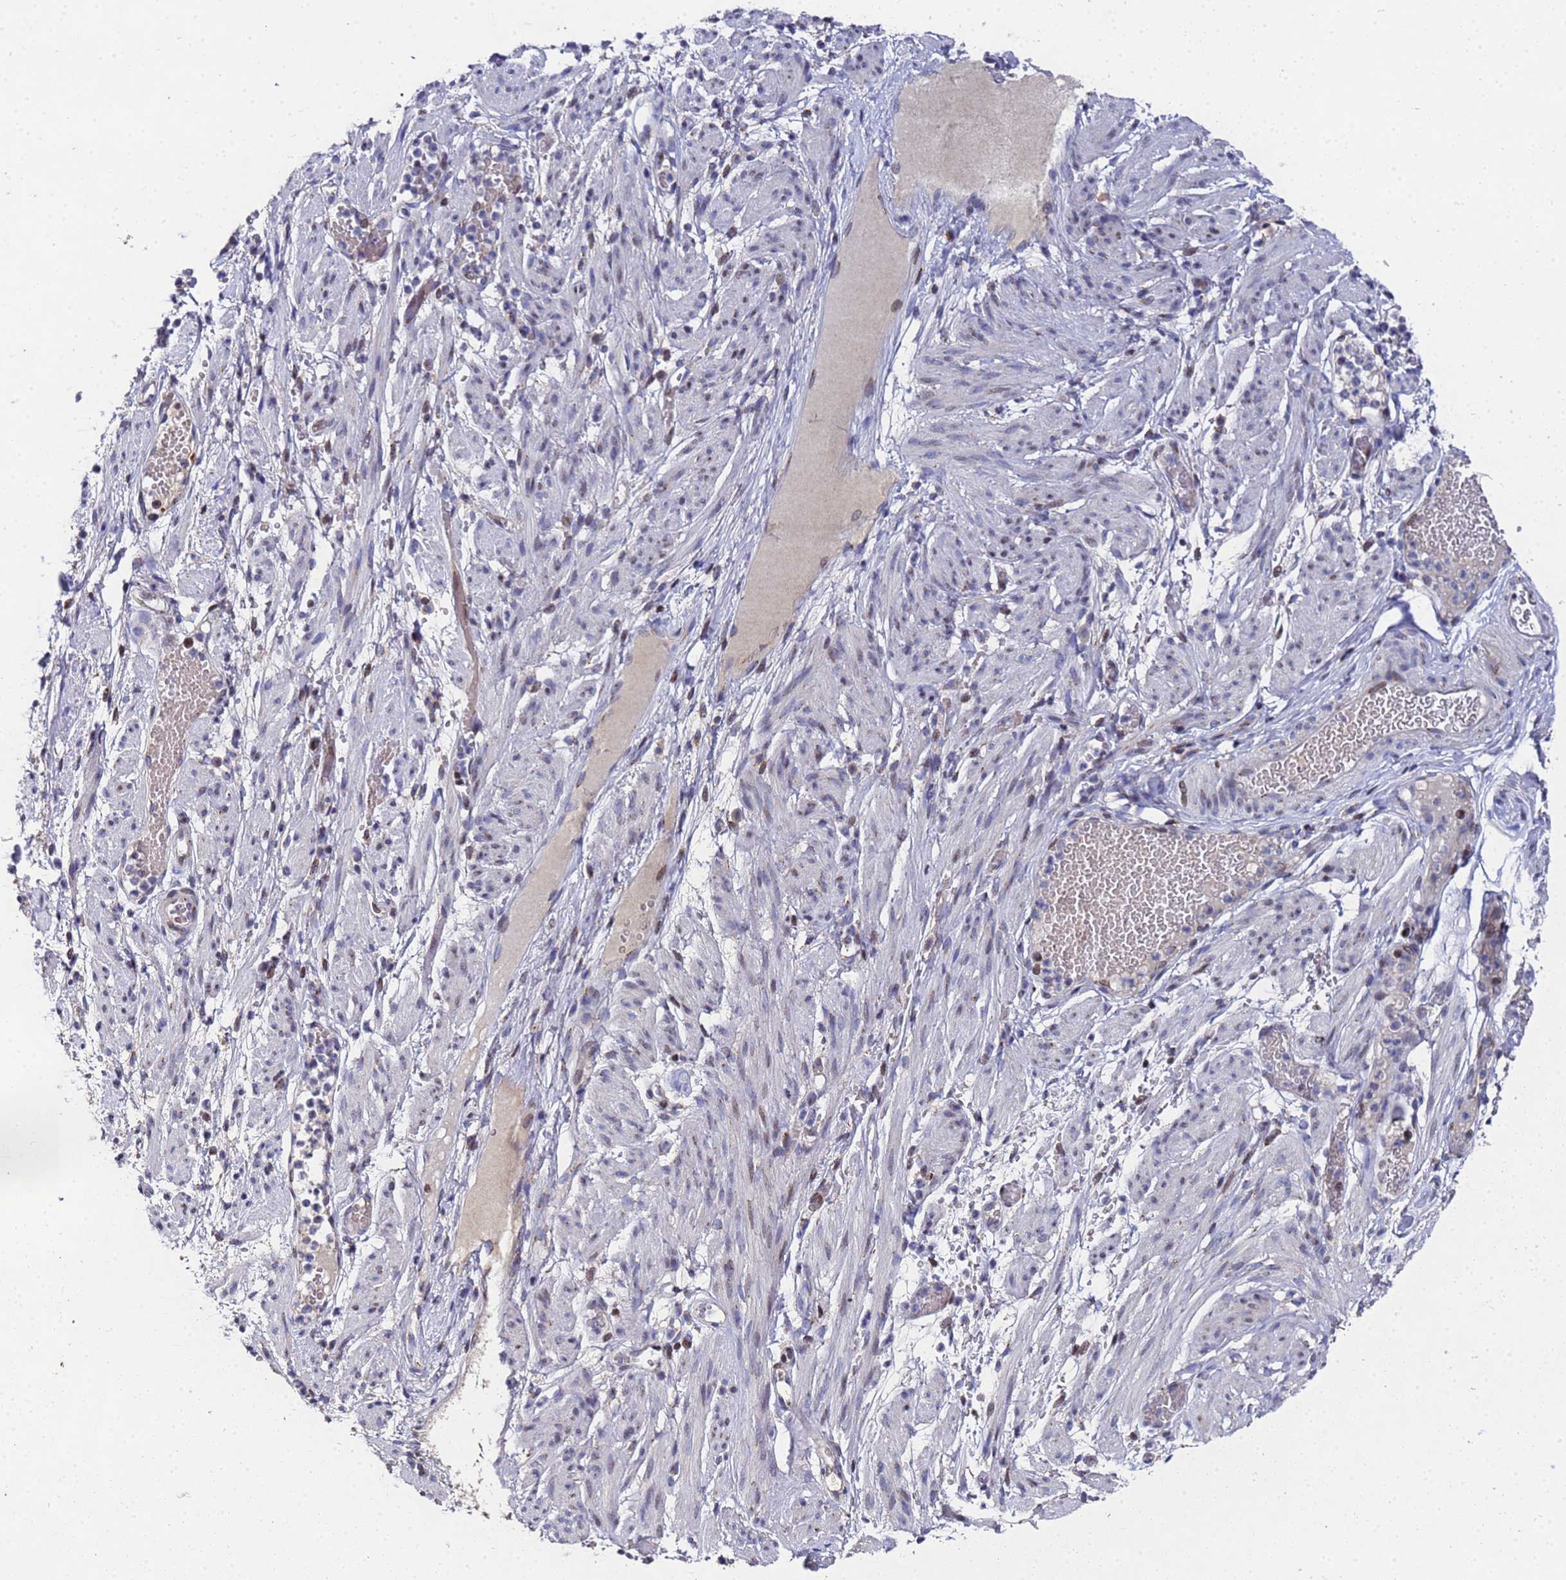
{"staining": {"intensity": "negative", "quantity": "none", "location": "none"}, "tissue": "adipose tissue", "cell_type": "Adipocytes", "image_type": "normal", "snomed": [{"axis": "morphology", "description": "Normal tissue, NOS"}, {"axis": "topography", "description": "Smooth muscle"}, {"axis": "topography", "description": "Peripheral nerve tissue"}], "caption": "Immunohistochemistry (IHC) micrograph of unremarkable human adipose tissue stained for a protein (brown), which exhibits no staining in adipocytes.", "gene": "NSUN6", "patient": {"sex": "female", "age": 39}}